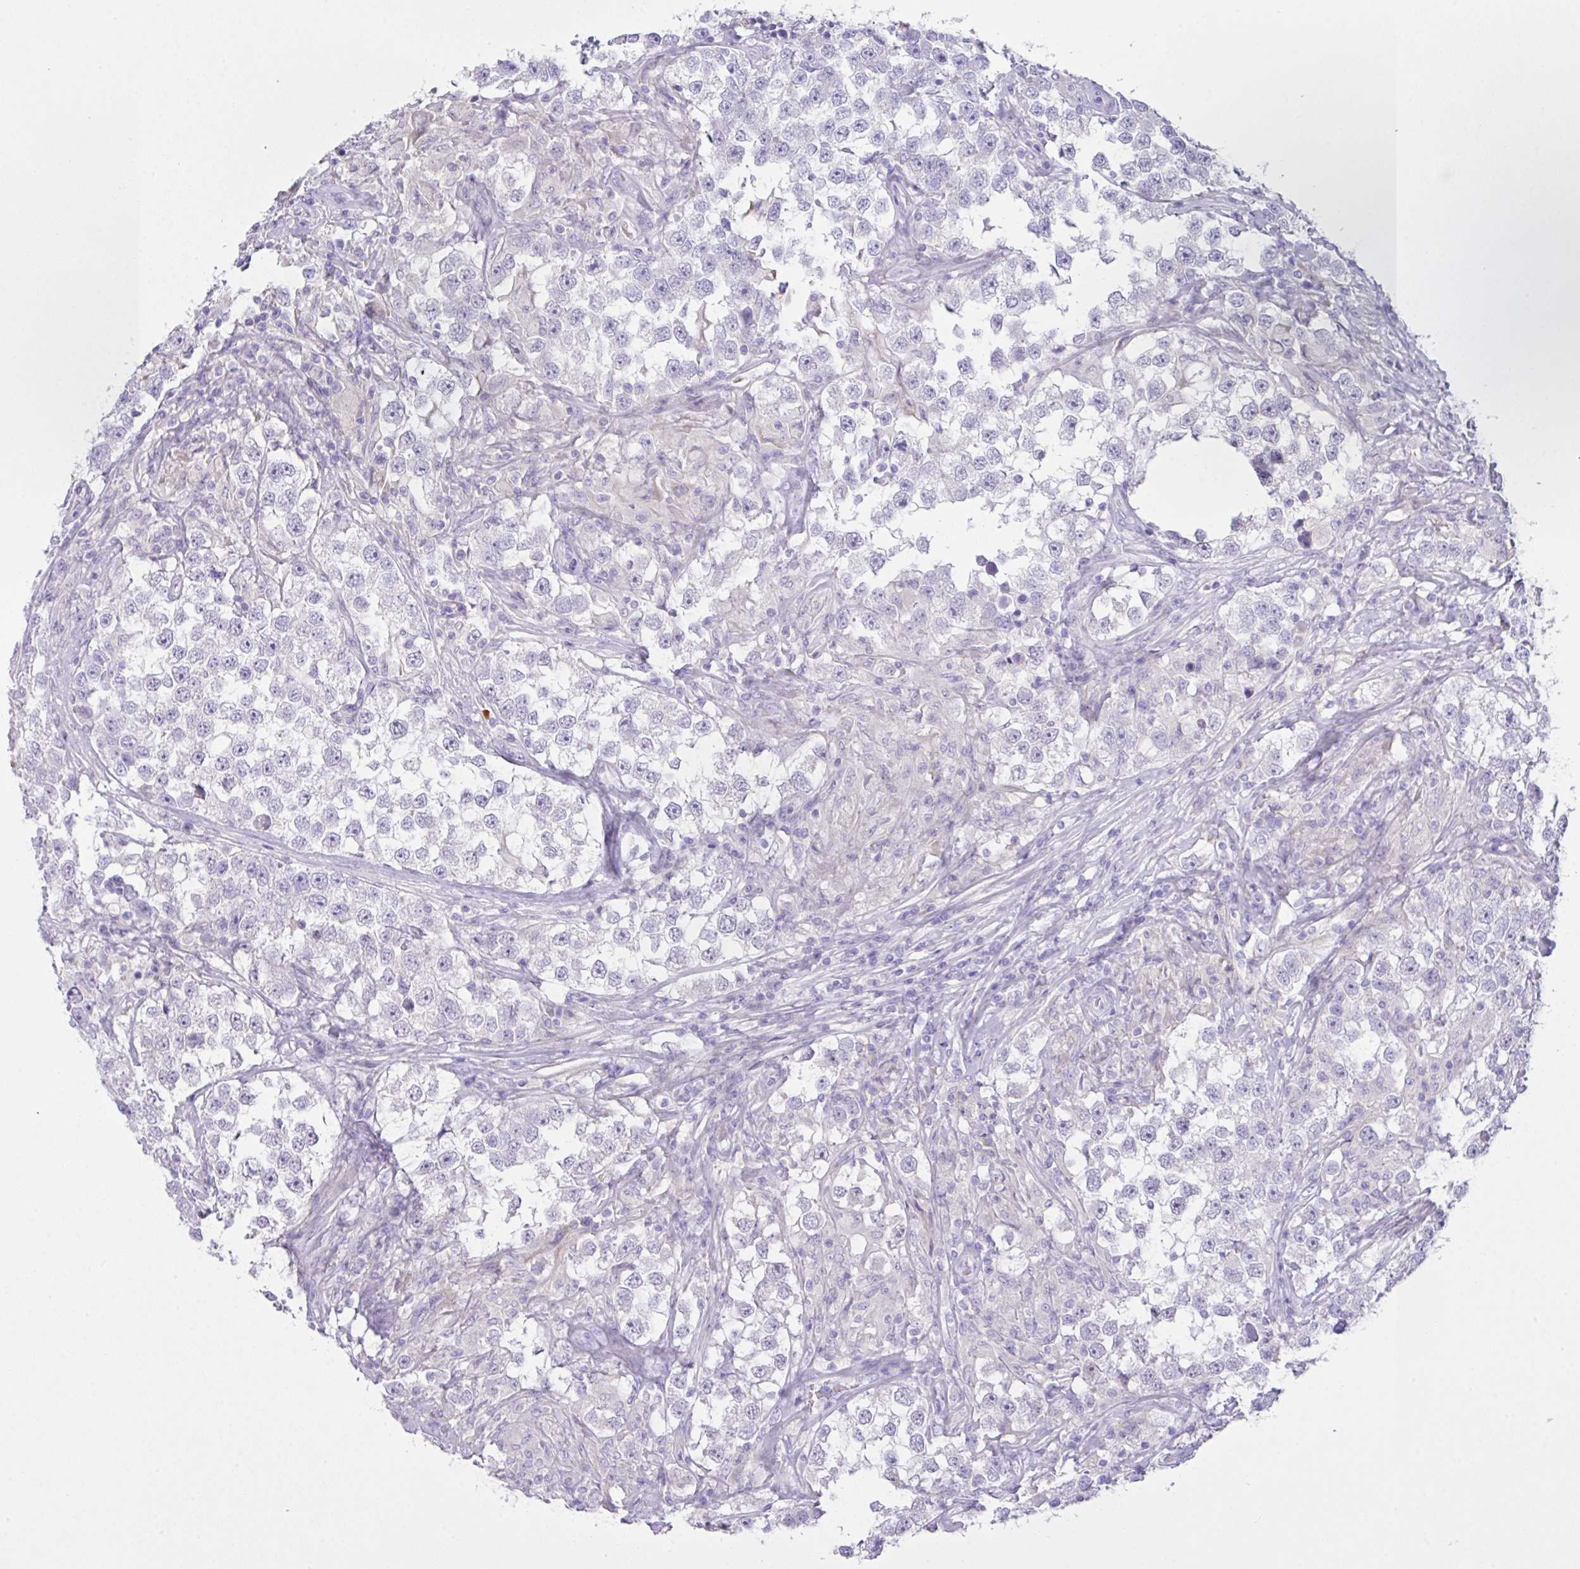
{"staining": {"intensity": "negative", "quantity": "none", "location": "none"}, "tissue": "testis cancer", "cell_type": "Tumor cells", "image_type": "cancer", "snomed": [{"axis": "morphology", "description": "Seminoma, NOS"}, {"axis": "topography", "description": "Testis"}], "caption": "Image shows no protein staining in tumor cells of testis cancer (seminoma) tissue.", "gene": "CST11", "patient": {"sex": "male", "age": 46}}